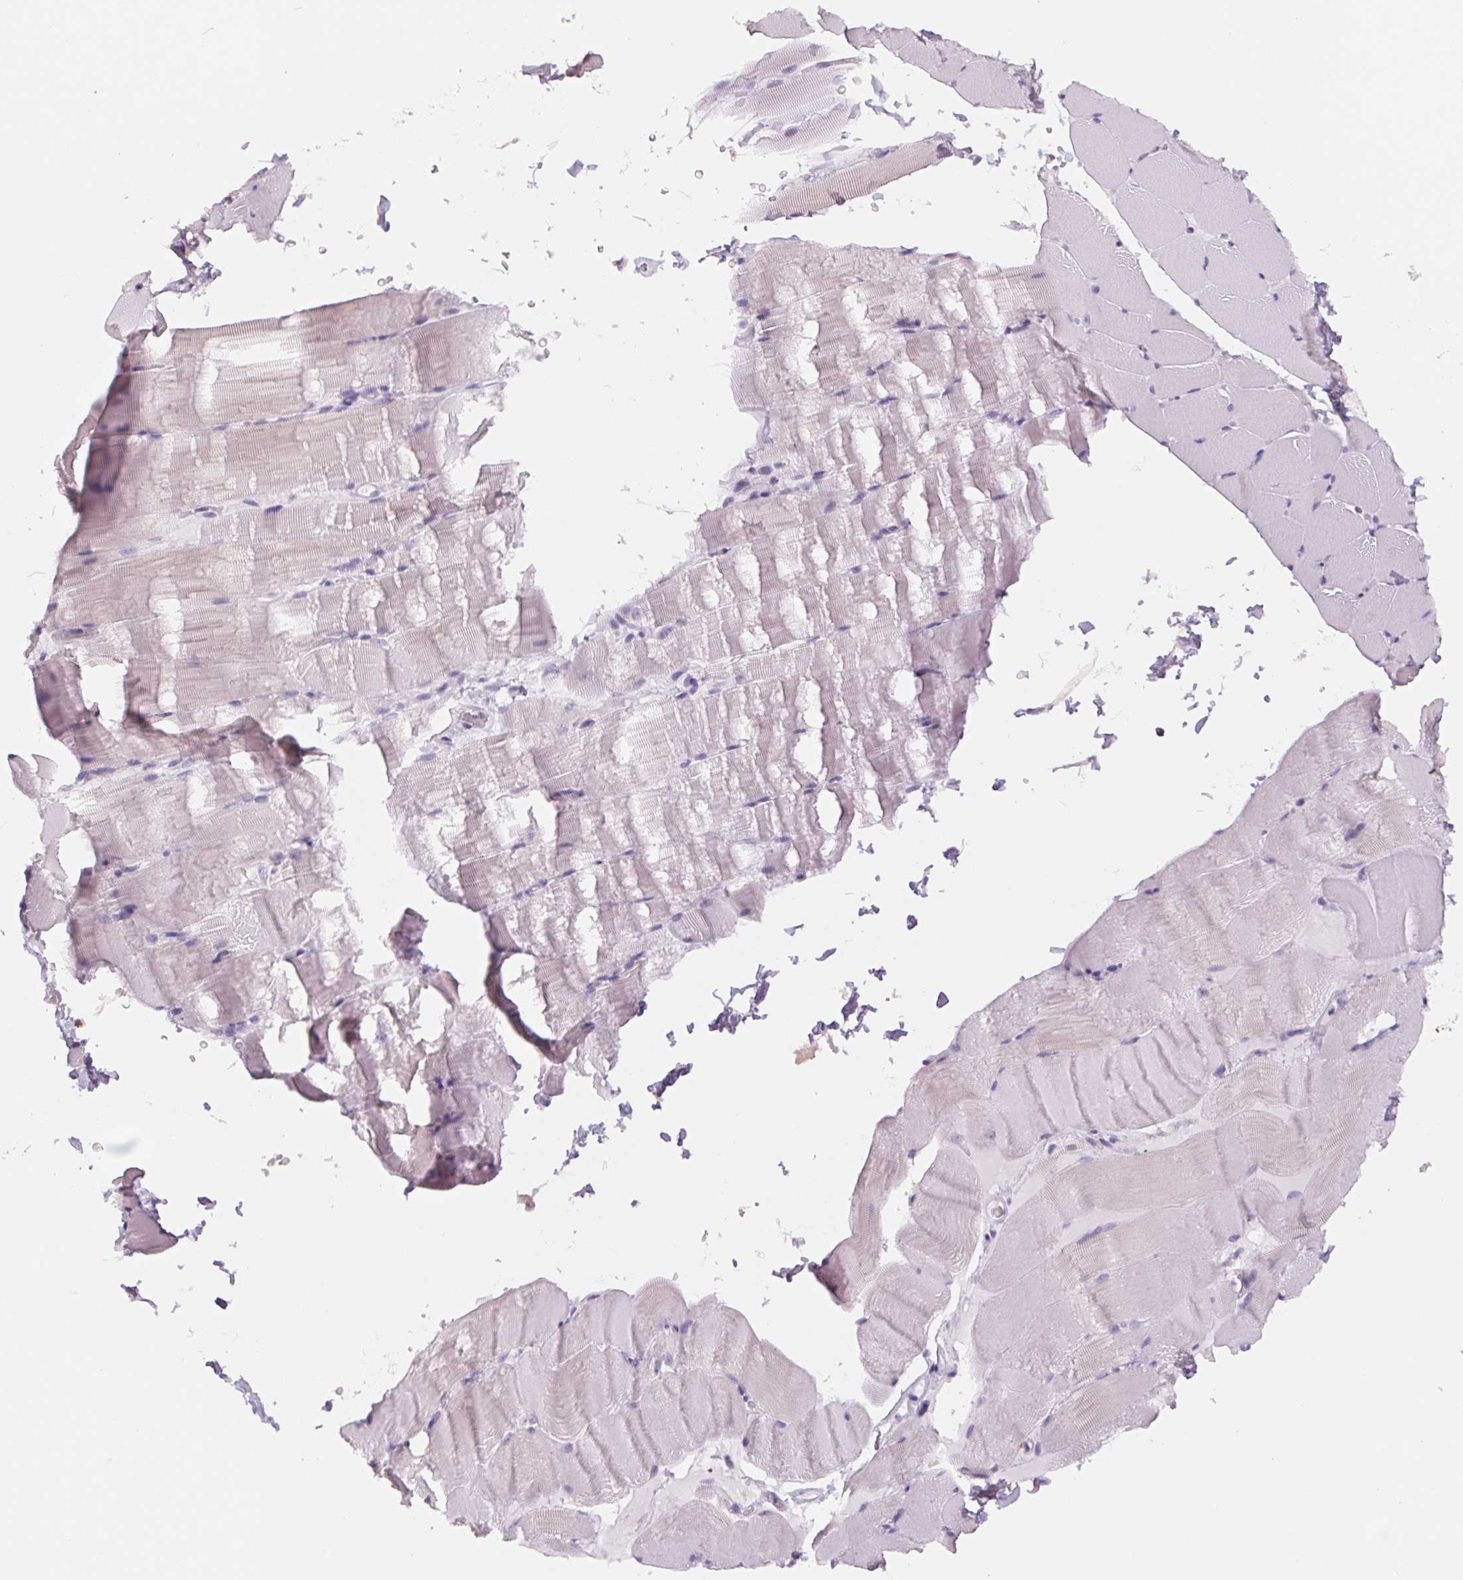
{"staining": {"intensity": "negative", "quantity": "none", "location": "none"}, "tissue": "skeletal muscle", "cell_type": "Myocytes", "image_type": "normal", "snomed": [{"axis": "morphology", "description": "Normal tissue, NOS"}, {"axis": "topography", "description": "Skeletal muscle"}], "caption": "Immunohistochemical staining of unremarkable human skeletal muscle exhibits no significant positivity in myocytes.", "gene": "GALNT7", "patient": {"sex": "female", "age": 37}}